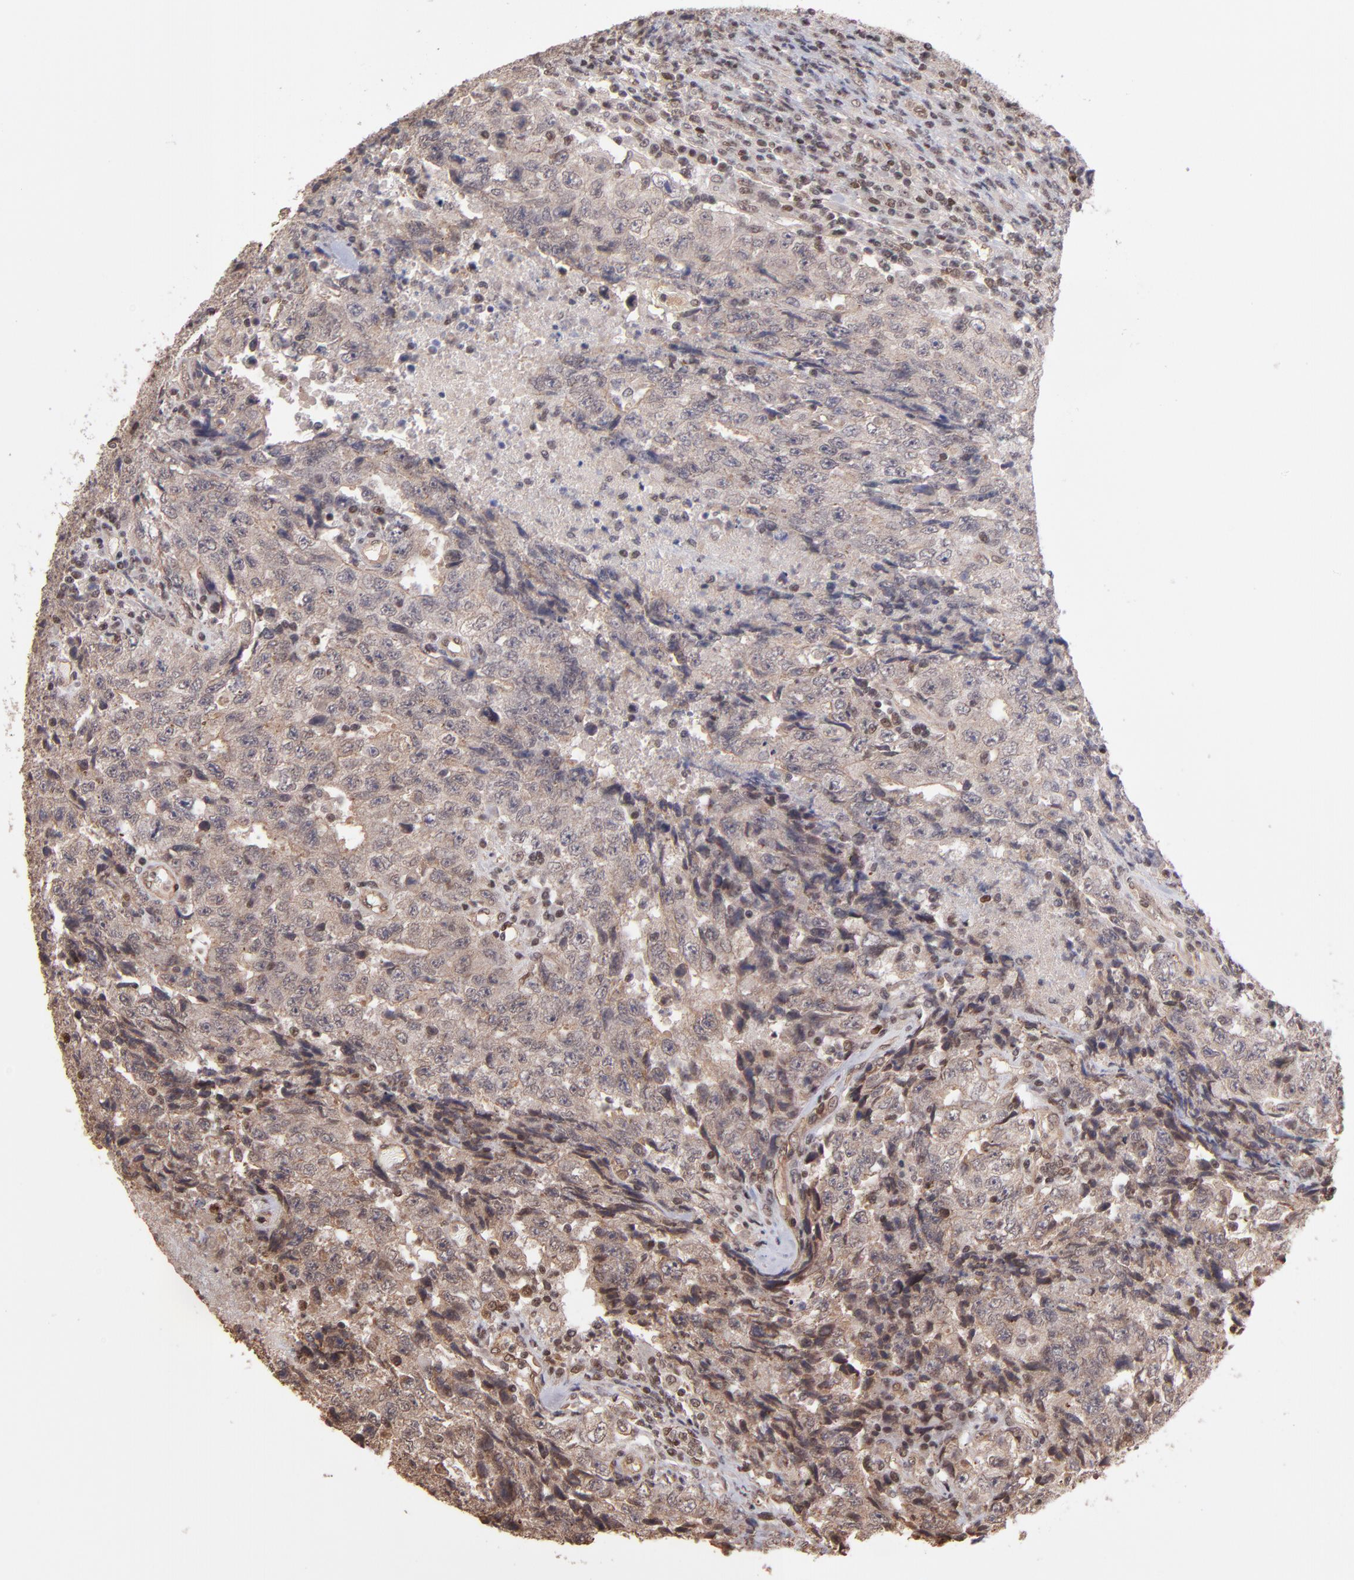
{"staining": {"intensity": "weak", "quantity": "<25%", "location": "cytoplasmic/membranous,nuclear"}, "tissue": "testis cancer", "cell_type": "Tumor cells", "image_type": "cancer", "snomed": [{"axis": "morphology", "description": "Necrosis, NOS"}, {"axis": "morphology", "description": "Carcinoma, Embryonal, NOS"}, {"axis": "topography", "description": "Testis"}], "caption": "Image shows no protein expression in tumor cells of embryonal carcinoma (testis) tissue.", "gene": "TERF2", "patient": {"sex": "male", "age": 19}}